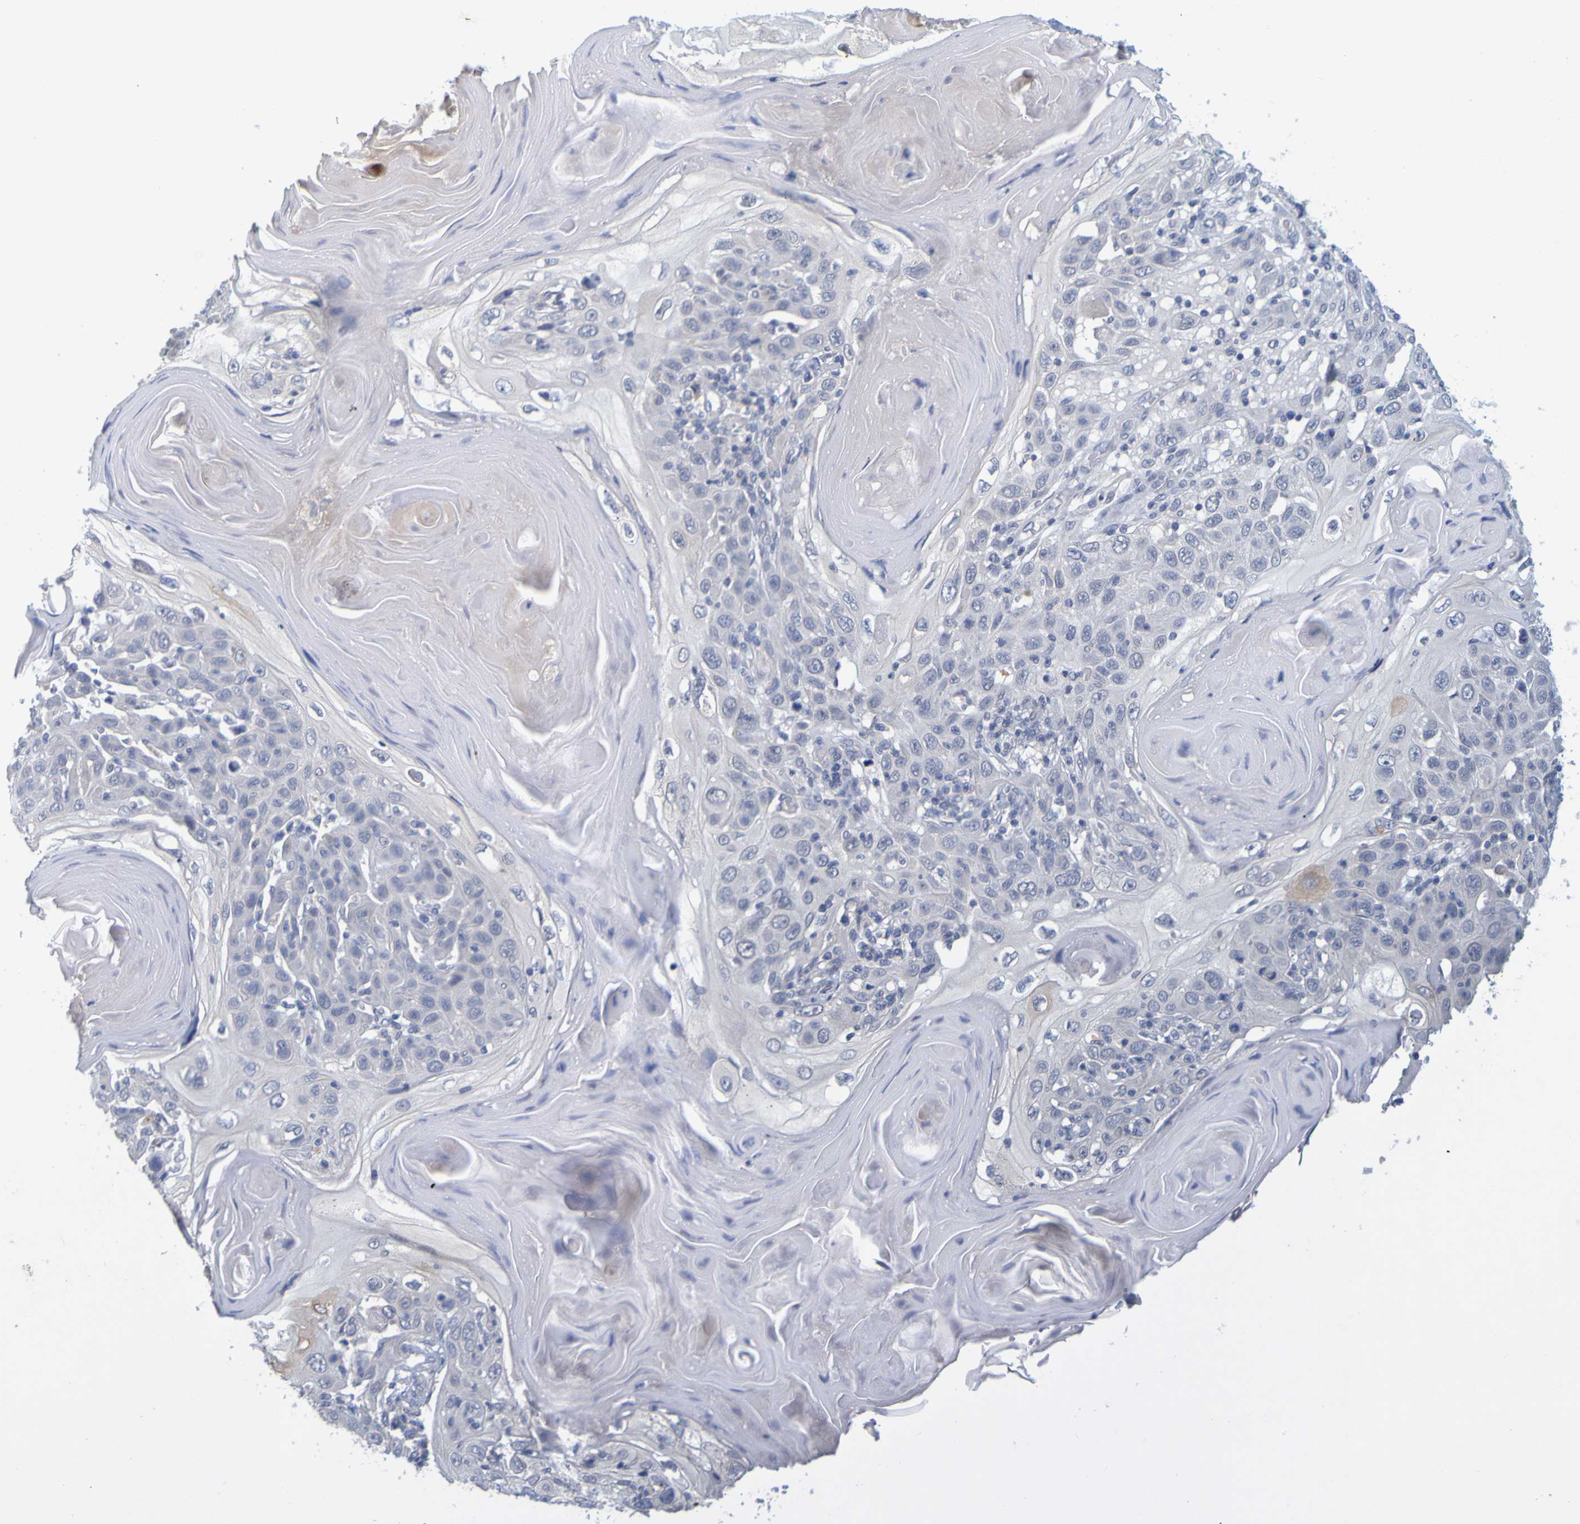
{"staining": {"intensity": "negative", "quantity": "none", "location": "none"}, "tissue": "skin cancer", "cell_type": "Tumor cells", "image_type": "cancer", "snomed": [{"axis": "morphology", "description": "Squamous cell carcinoma, NOS"}, {"axis": "topography", "description": "Skin"}], "caption": "Immunohistochemical staining of skin cancer (squamous cell carcinoma) displays no significant staining in tumor cells.", "gene": "ENDOU", "patient": {"sex": "female", "age": 88}}